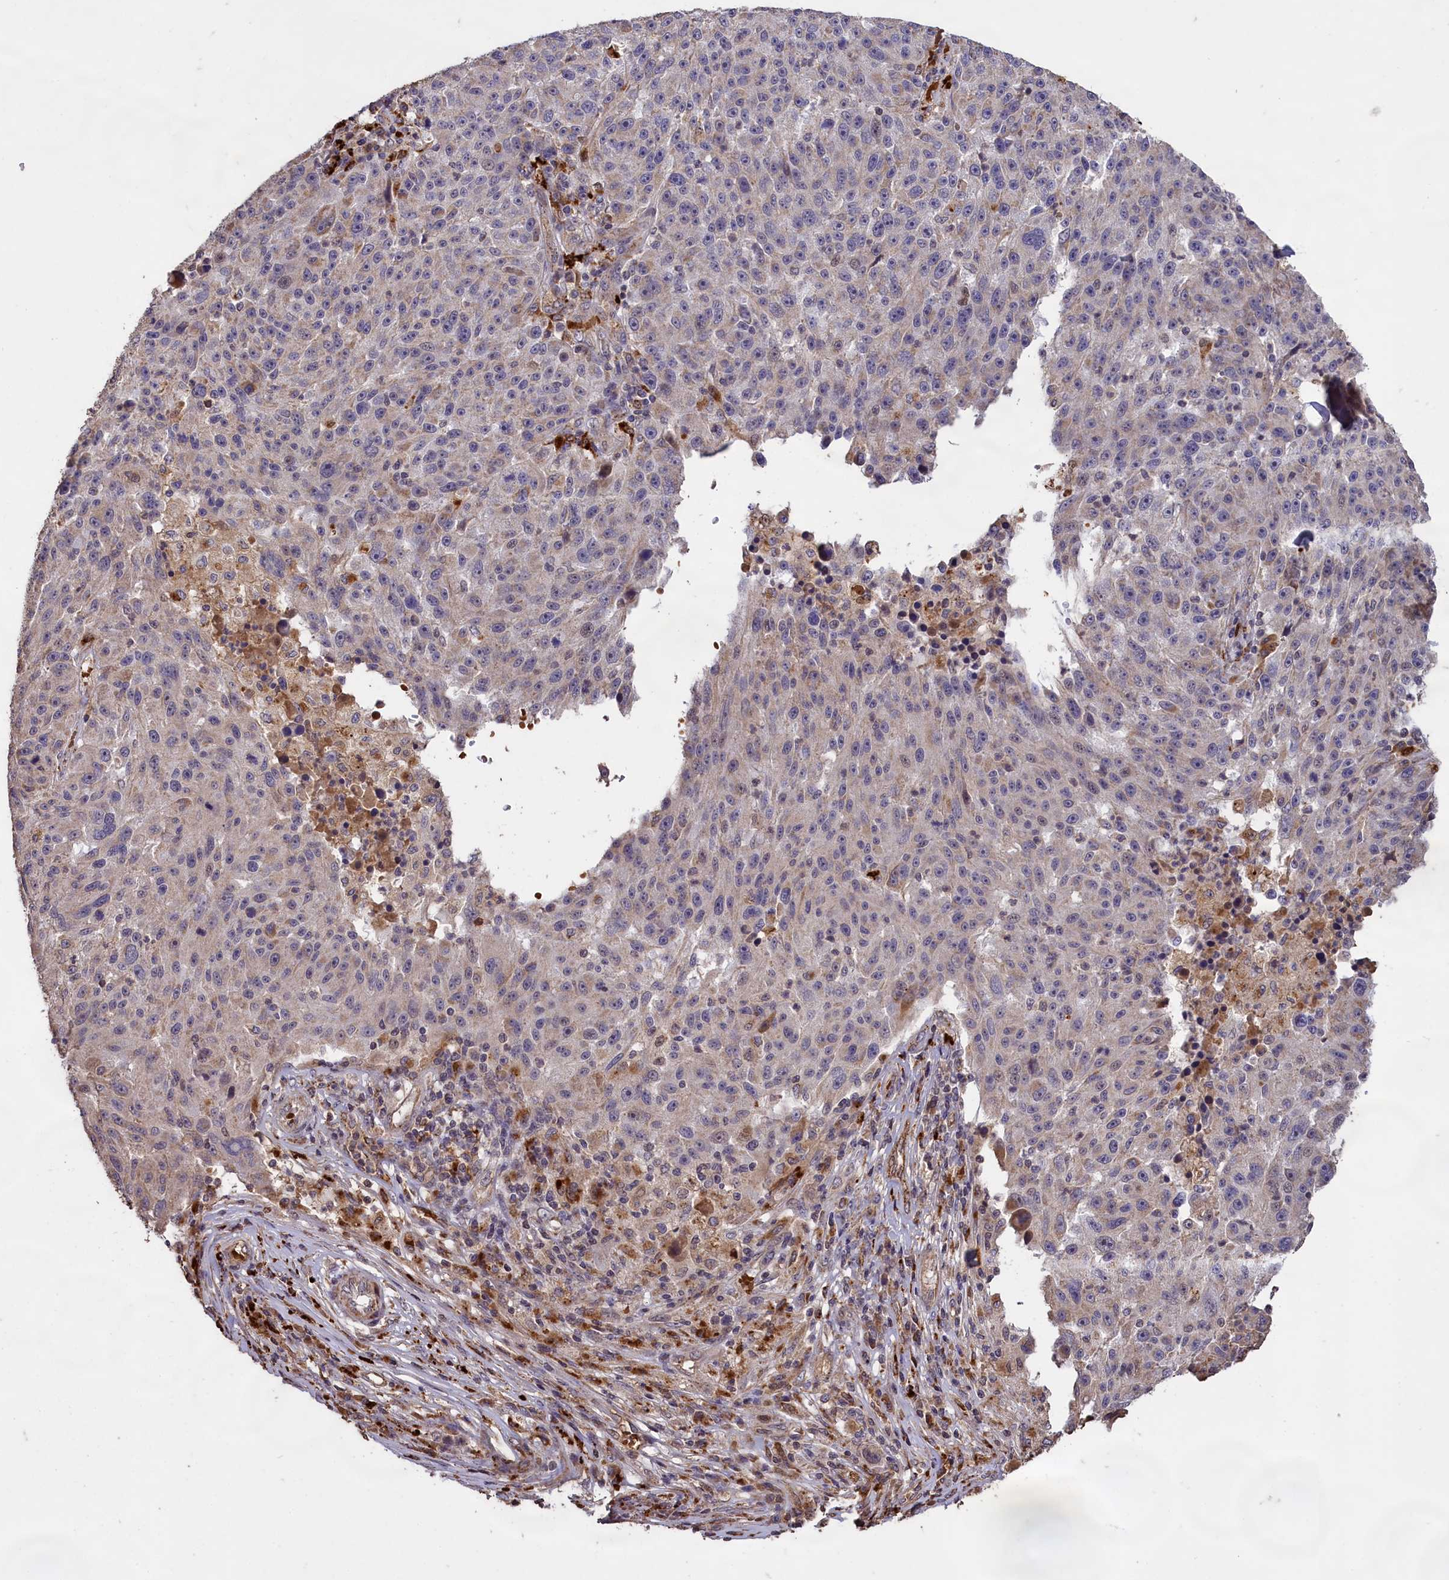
{"staining": {"intensity": "negative", "quantity": "none", "location": "none"}, "tissue": "melanoma", "cell_type": "Tumor cells", "image_type": "cancer", "snomed": [{"axis": "morphology", "description": "Malignant melanoma, NOS"}, {"axis": "topography", "description": "Skin"}], "caption": "Malignant melanoma was stained to show a protein in brown. There is no significant staining in tumor cells. (Immunohistochemistry (ihc), brightfield microscopy, high magnification).", "gene": "CLRN2", "patient": {"sex": "male", "age": 53}}